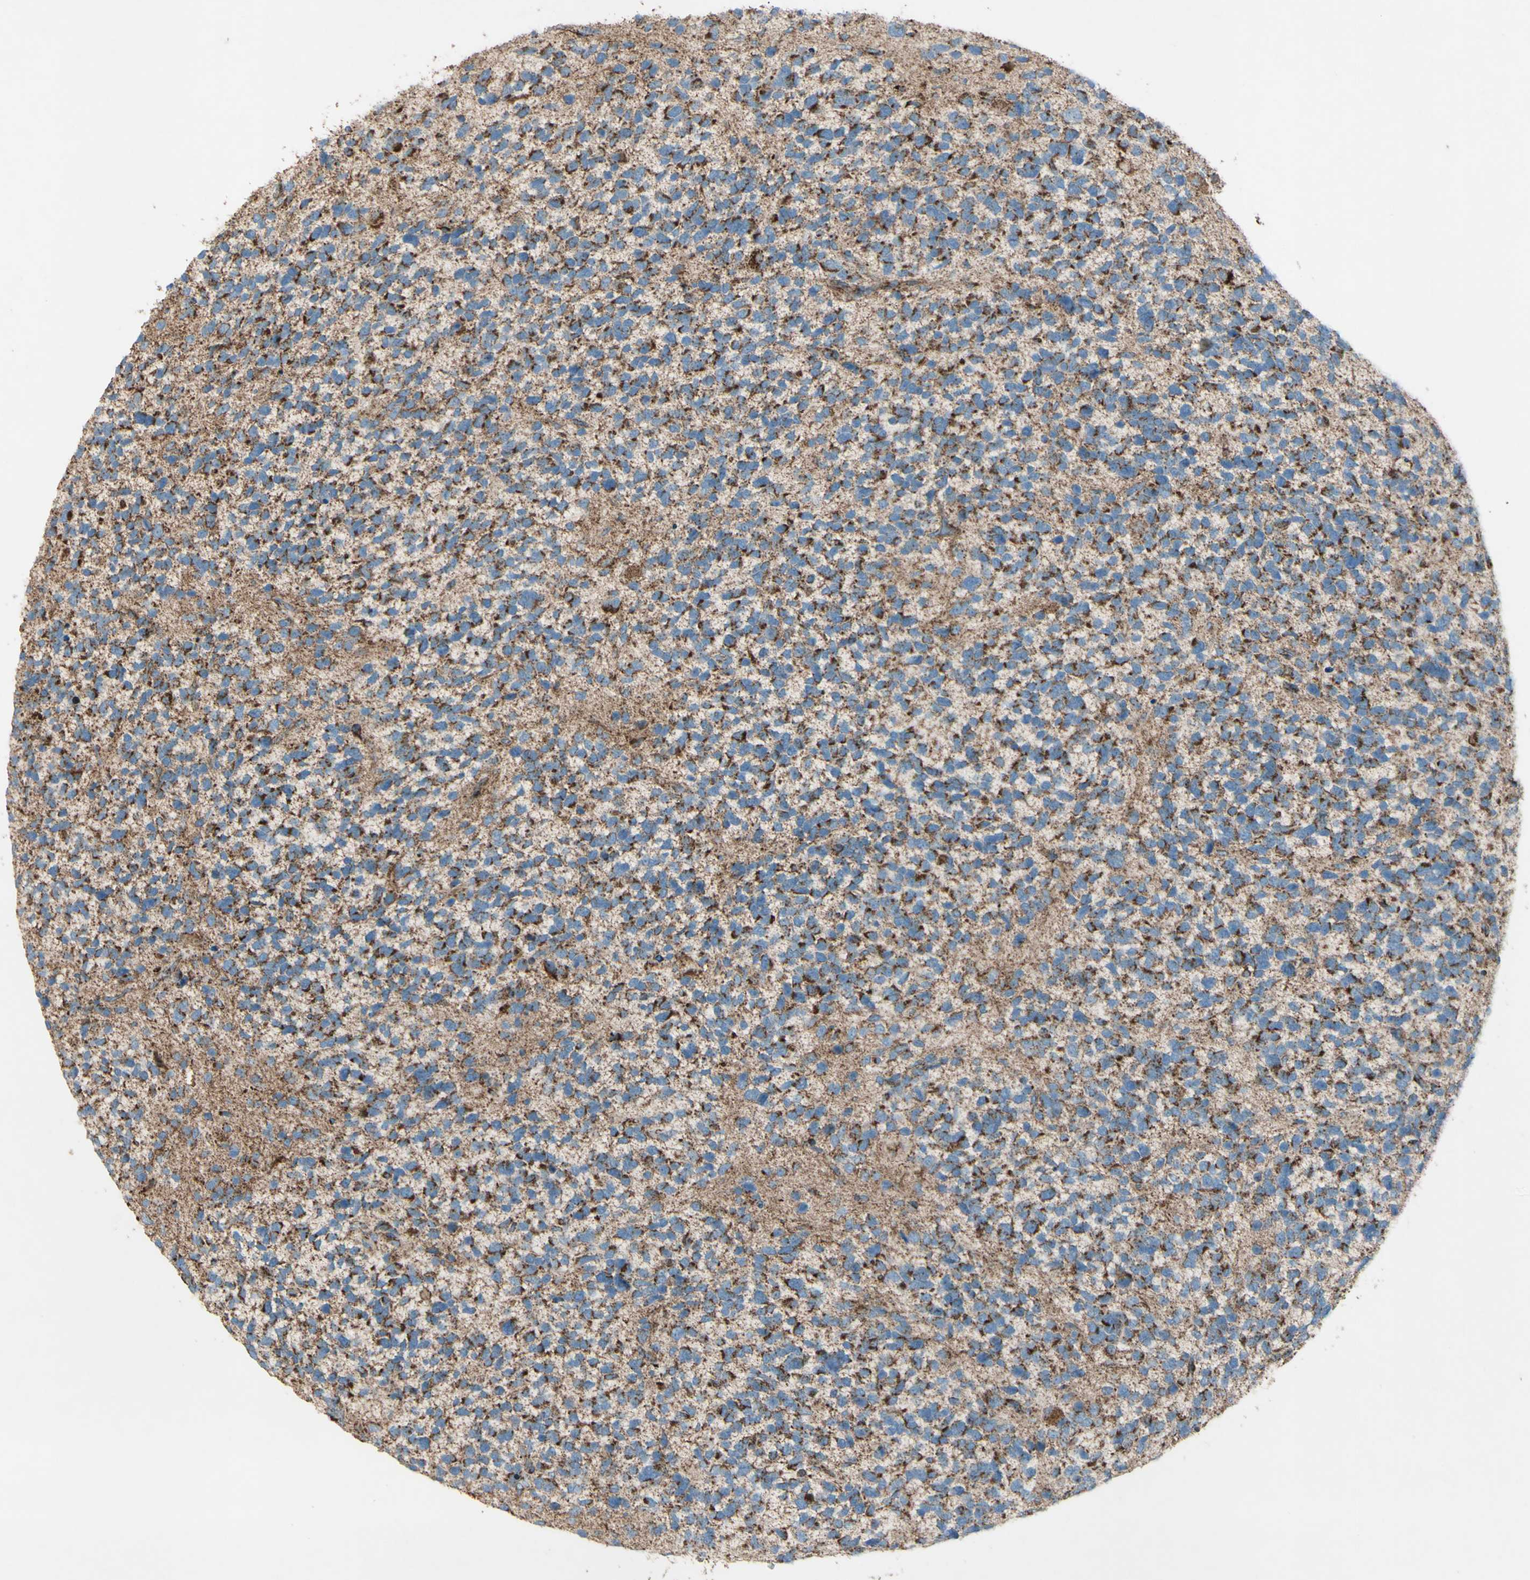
{"staining": {"intensity": "strong", "quantity": ">75%", "location": "cytoplasmic/membranous"}, "tissue": "glioma", "cell_type": "Tumor cells", "image_type": "cancer", "snomed": [{"axis": "morphology", "description": "Glioma, malignant, High grade"}, {"axis": "topography", "description": "Brain"}], "caption": "Brown immunohistochemical staining in glioma exhibits strong cytoplasmic/membranous staining in about >75% of tumor cells.", "gene": "RHOT1", "patient": {"sex": "female", "age": 58}}